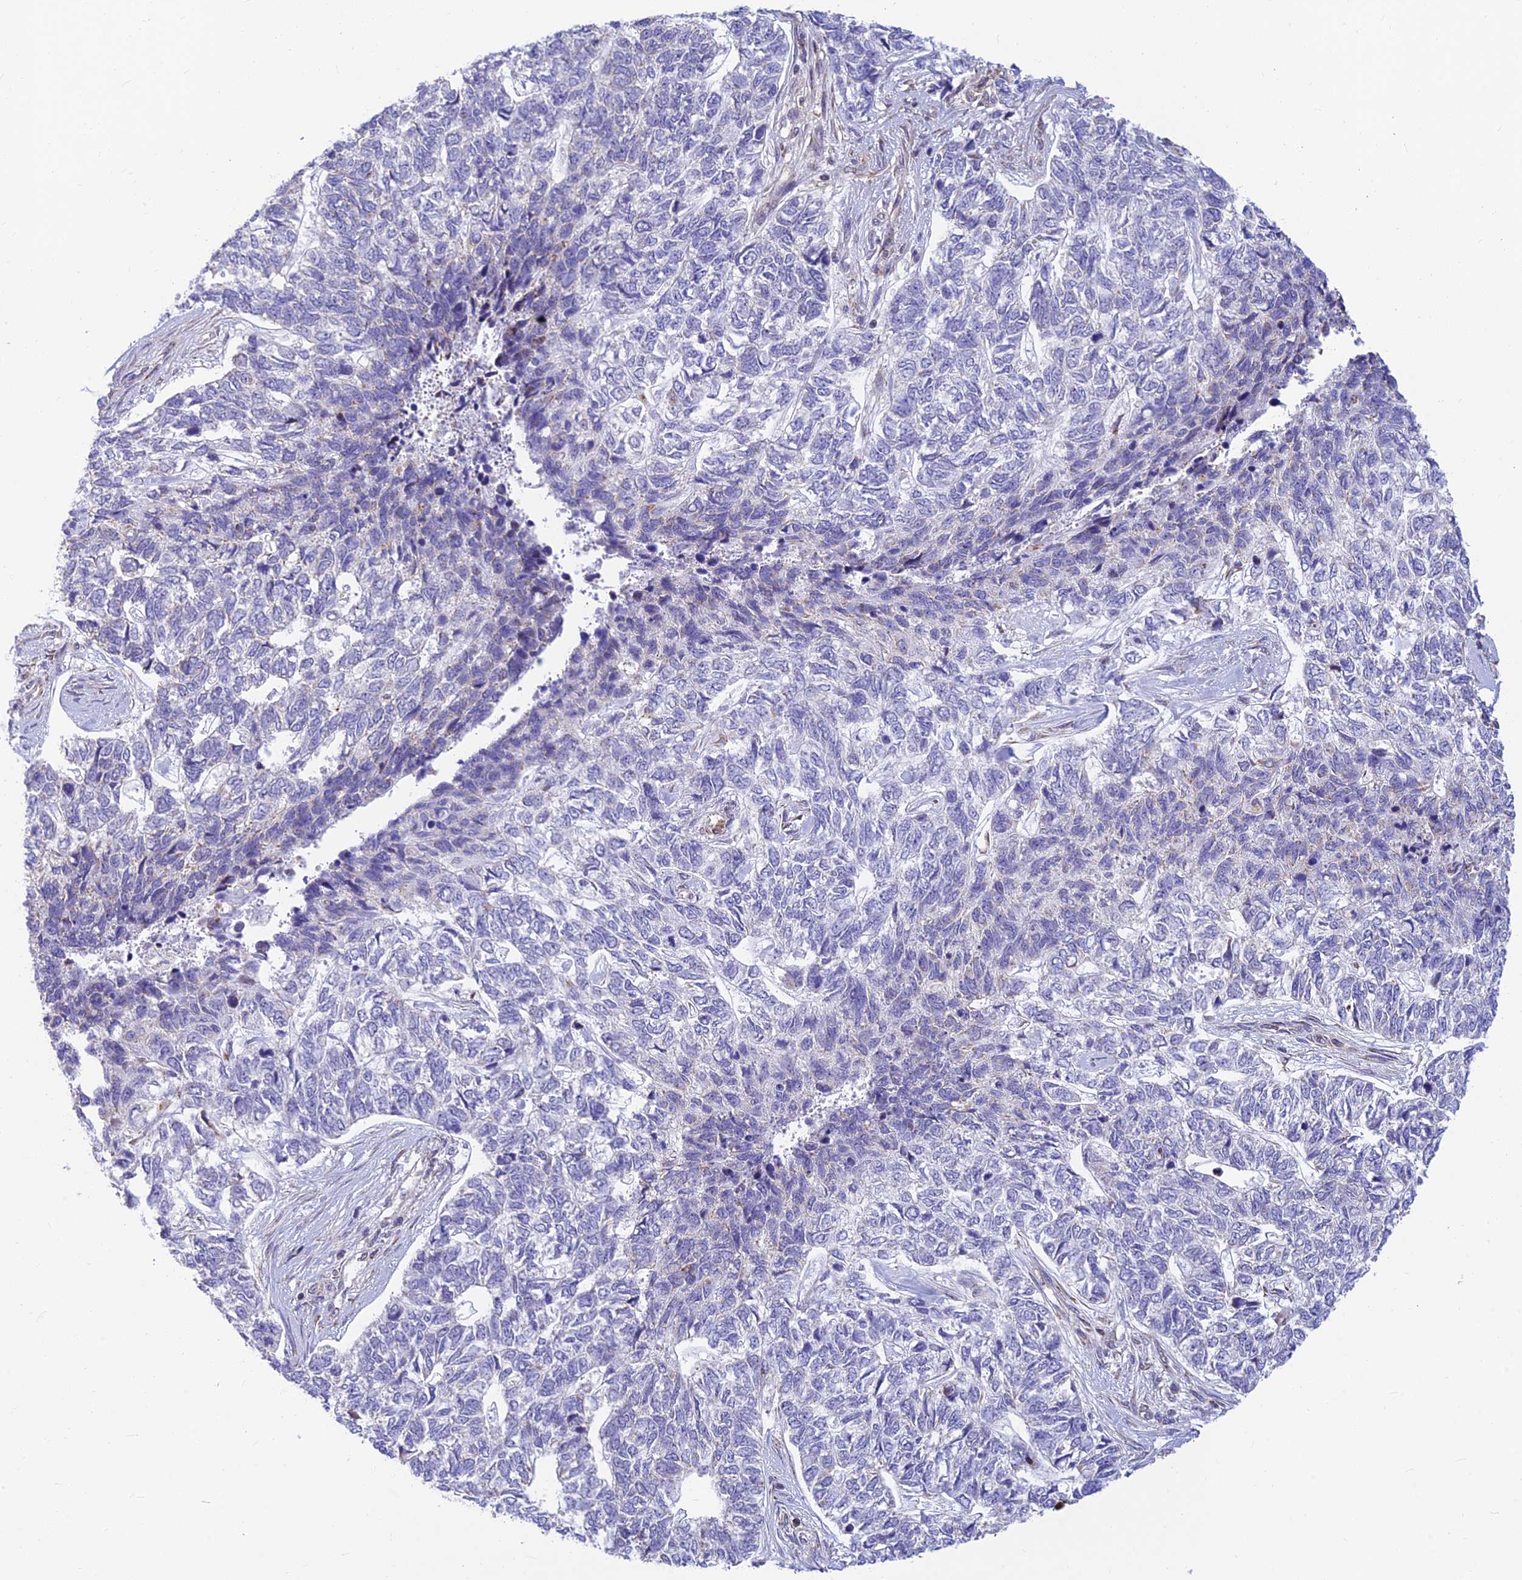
{"staining": {"intensity": "negative", "quantity": "none", "location": "none"}, "tissue": "skin cancer", "cell_type": "Tumor cells", "image_type": "cancer", "snomed": [{"axis": "morphology", "description": "Basal cell carcinoma"}, {"axis": "topography", "description": "Skin"}], "caption": "The image exhibits no staining of tumor cells in skin basal cell carcinoma.", "gene": "LYSMD2", "patient": {"sex": "female", "age": 65}}